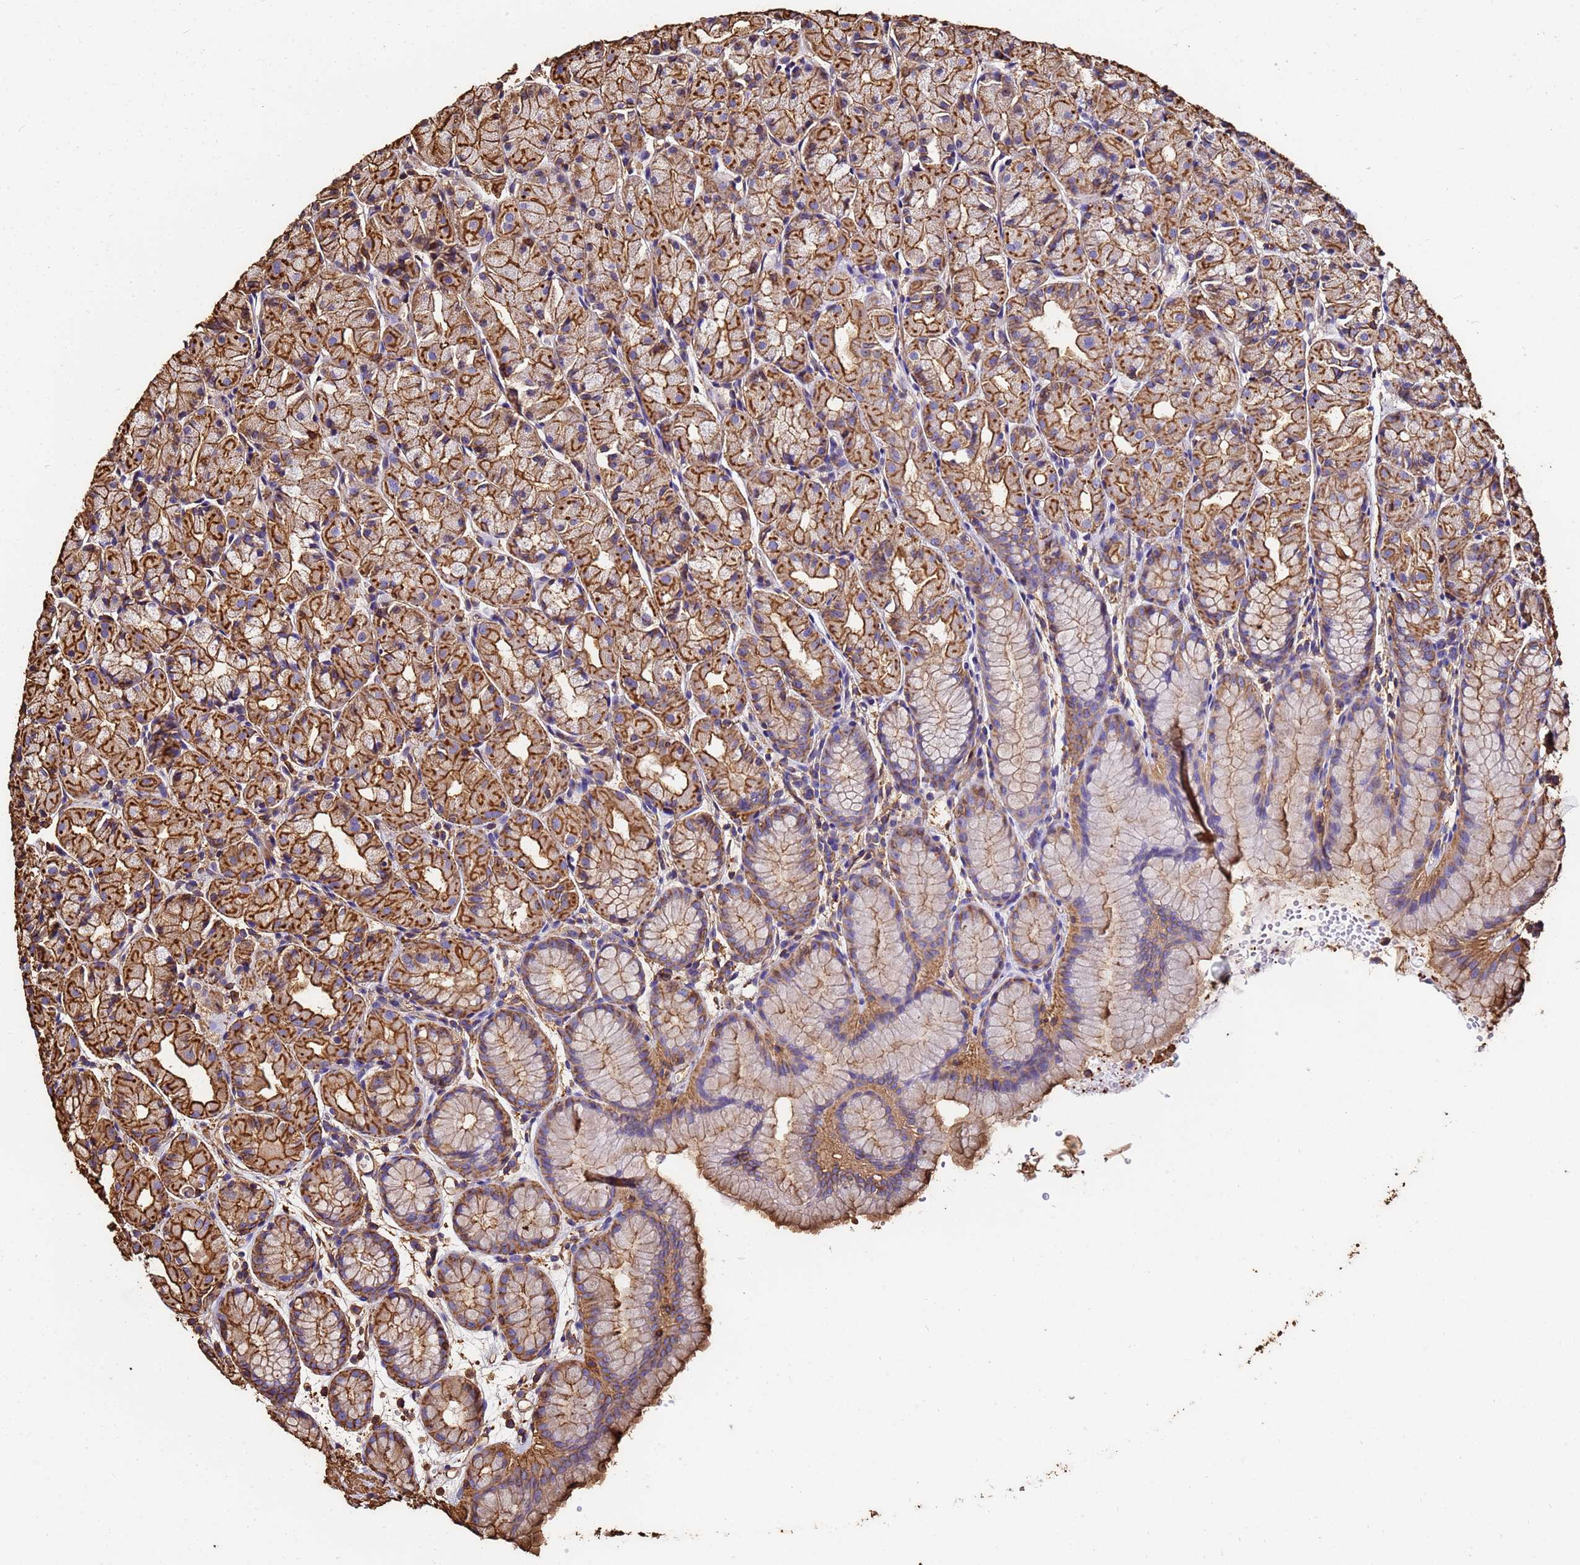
{"staining": {"intensity": "strong", "quantity": ">75%", "location": "cytoplasmic/membranous"}, "tissue": "stomach", "cell_type": "Glandular cells", "image_type": "normal", "snomed": [{"axis": "morphology", "description": "Normal tissue, NOS"}, {"axis": "topography", "description": "Stomach, upper"}], "caption": "DAB (3,3'-diaminobenzidine) immunohistochemical staining of unremarkable stomach reveals strong cytoplasmic/membranous protein expression in about >75% of glandular cells. The staining was performed using DAB (3,3'-diaminobenzidine), with brown indicating positive protein expression. Nuclei are stained blue with hematoxylin.", "gene": "ACTA1", "patient": {"sex": "male", "age": 47}}